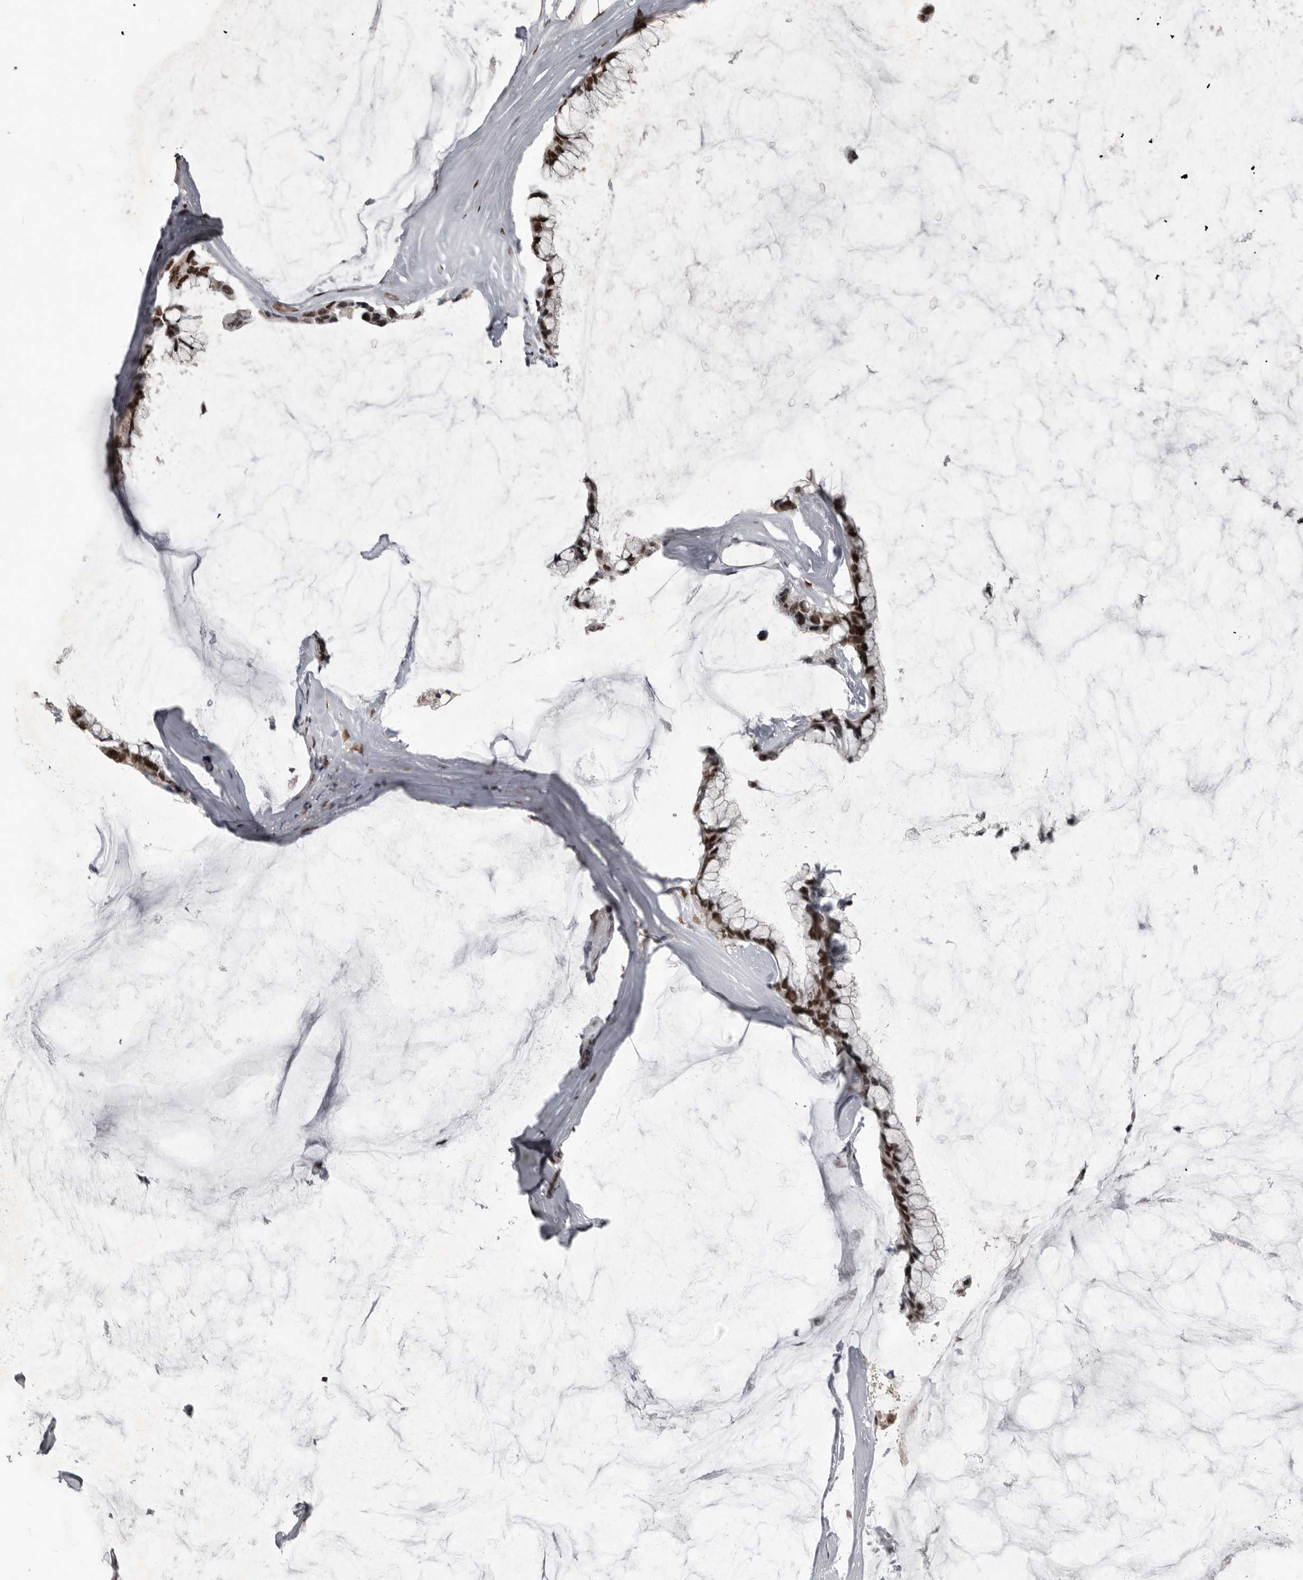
{"staining": {"intensity": "strong", "quantity": ">75%", "location": "nuclear"}, "tissue": "ovarian cancer", "cell_type": "Tumor cells", "image_type": "cancer", "snomed": [{"axis": "morphology", "description": "Cystadenocarcinoma, mucinous, NOS"}, {"axis": "topography", "description": "Ovary"}], "caption": "The photomicrograph demonstrates immunohistochemical staining of ovarian cancer (mucinous cystadenocarcinoma). There is strong nuclear staining is present in about >75% of tumor cells.", "gene": "CHD1L", "patient": {"sex": "female", "age": 39}}